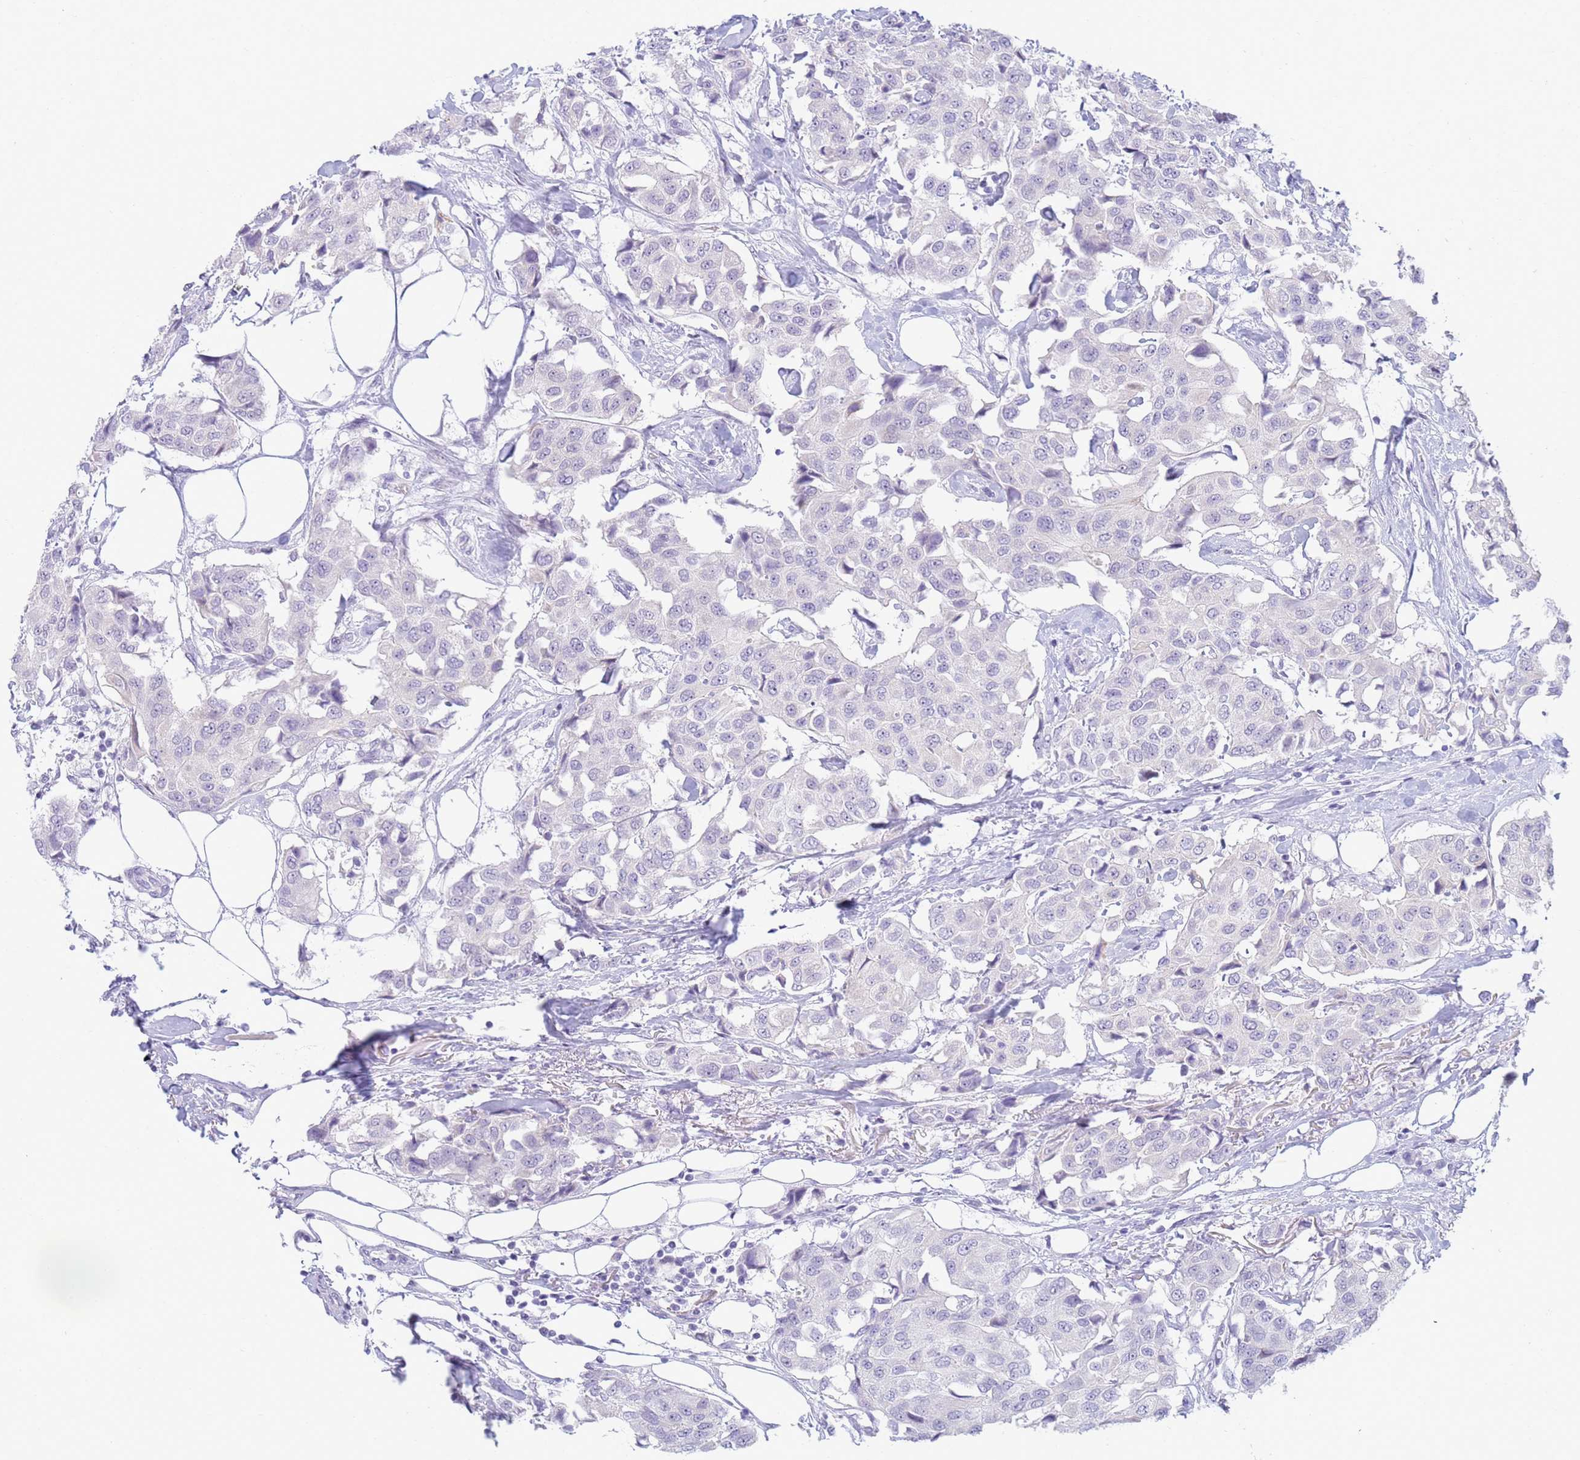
{"staining": {"intensity": "negative", "quantity": "none", "location": "none"}, "tissue": "breast cancer", "cell_type": "Tumor cells", "image_type": "cancer", "snomed": [{"axis": "morphology", "description": "Duct carcinoma"}, {"axis": "topography", "description": "Breast"}], "caption": "The photomicrograph displays no significant staining in tumor cells of breast cancer (intraductal carcinoma).", "gene": "SNX20", "patient": {"sex": "female", "age": 80}}